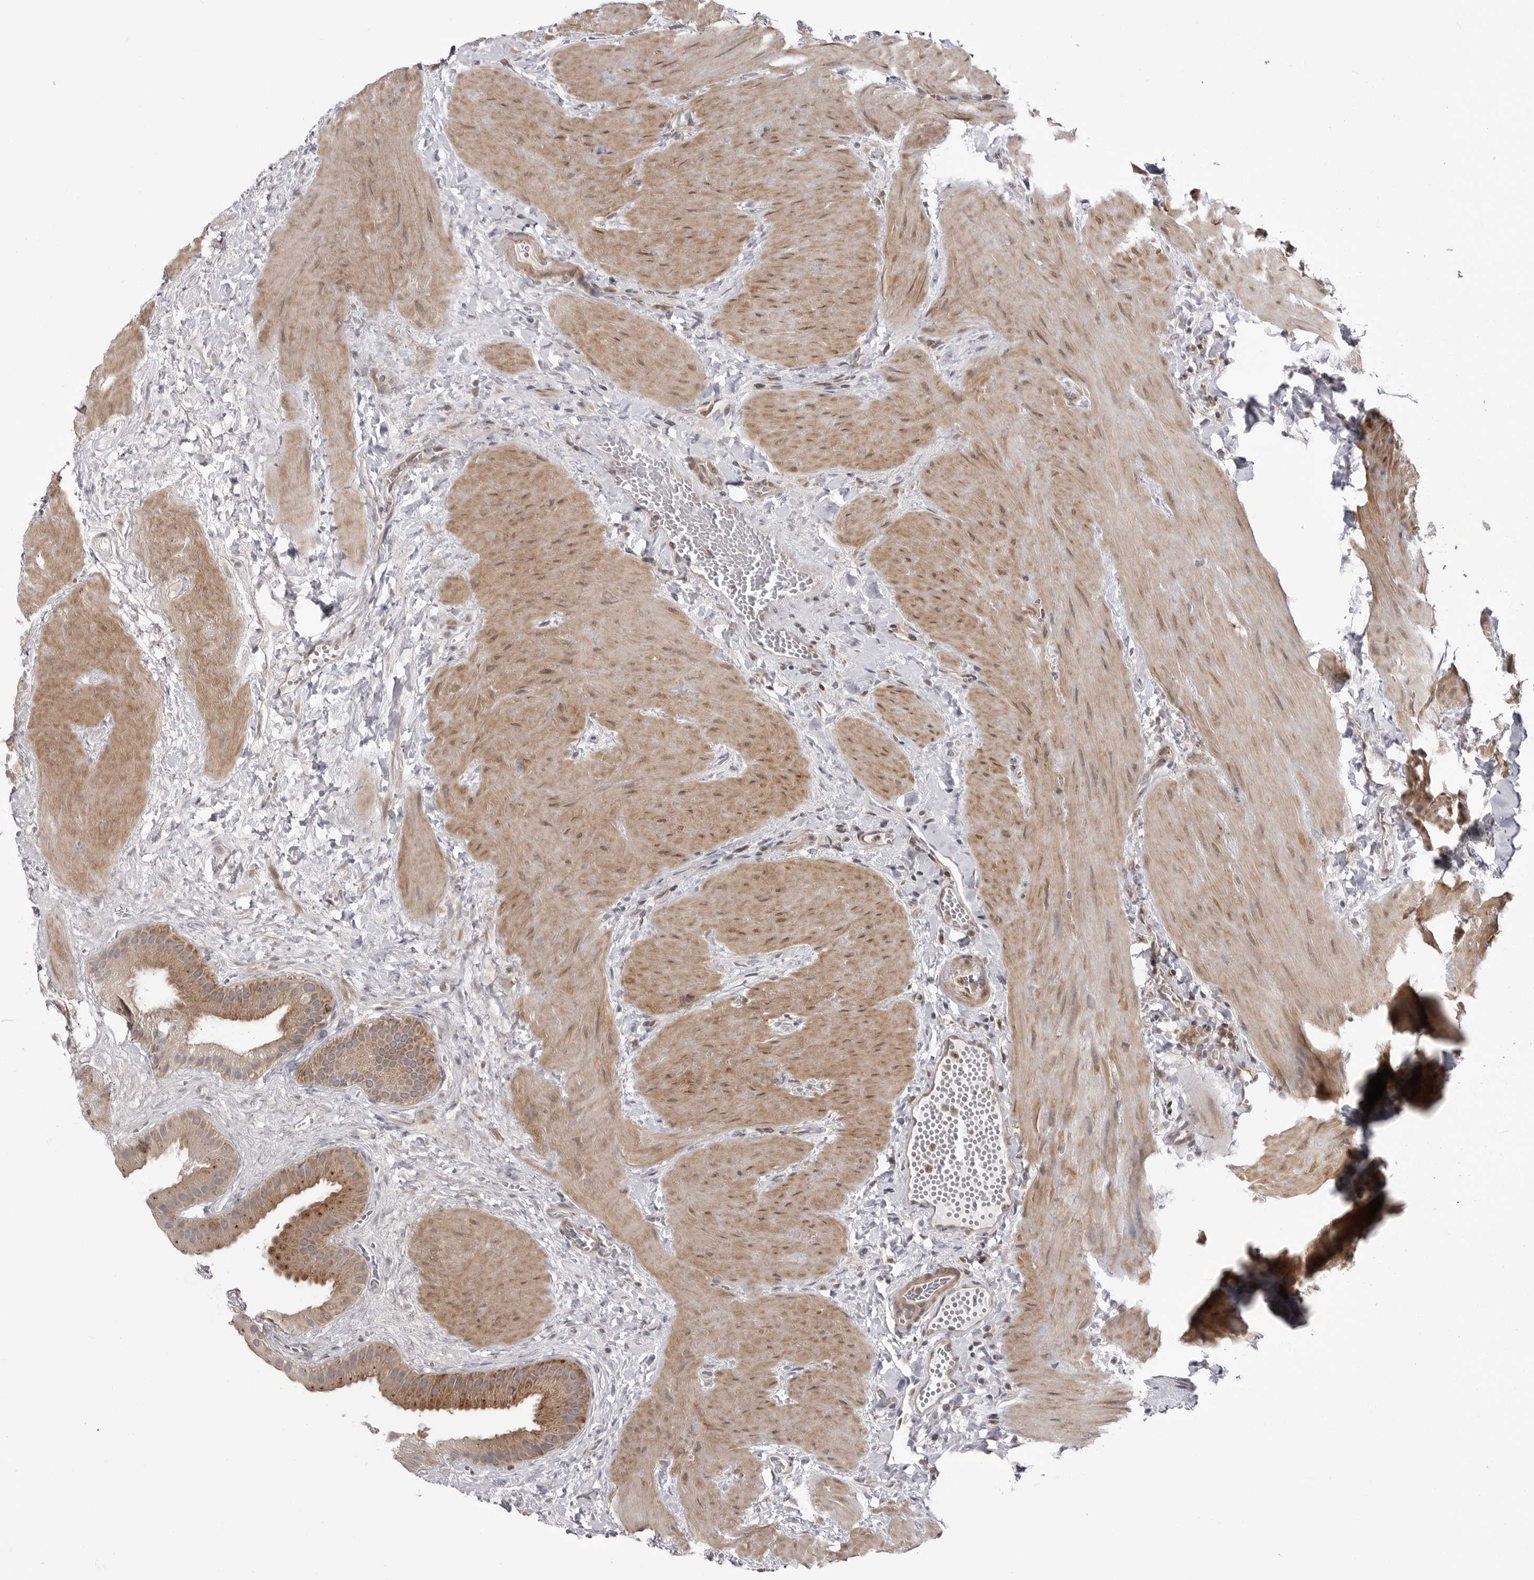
{"staining": {"intensity": "moderate", "quantity": ">75%", "location": "cytoplasmic/membranous"}, "tissue": "gallbladder", "cell_type": "Glandular cells", "image_type": "normal", "snomed": [{"axis": "morphology", "description": "Normal tissue, NOS"}, {"axis": "topography", "description": "Gallbladder"}], "caption": "Immunohistochemical staining of normal human gallbladder exhibits medium levels of moderate cytoplasmic/membranous positivity in about >75% of glandular cells.", "gene": "CCDC18", "patient": {"sex": "male", "age": 55}}